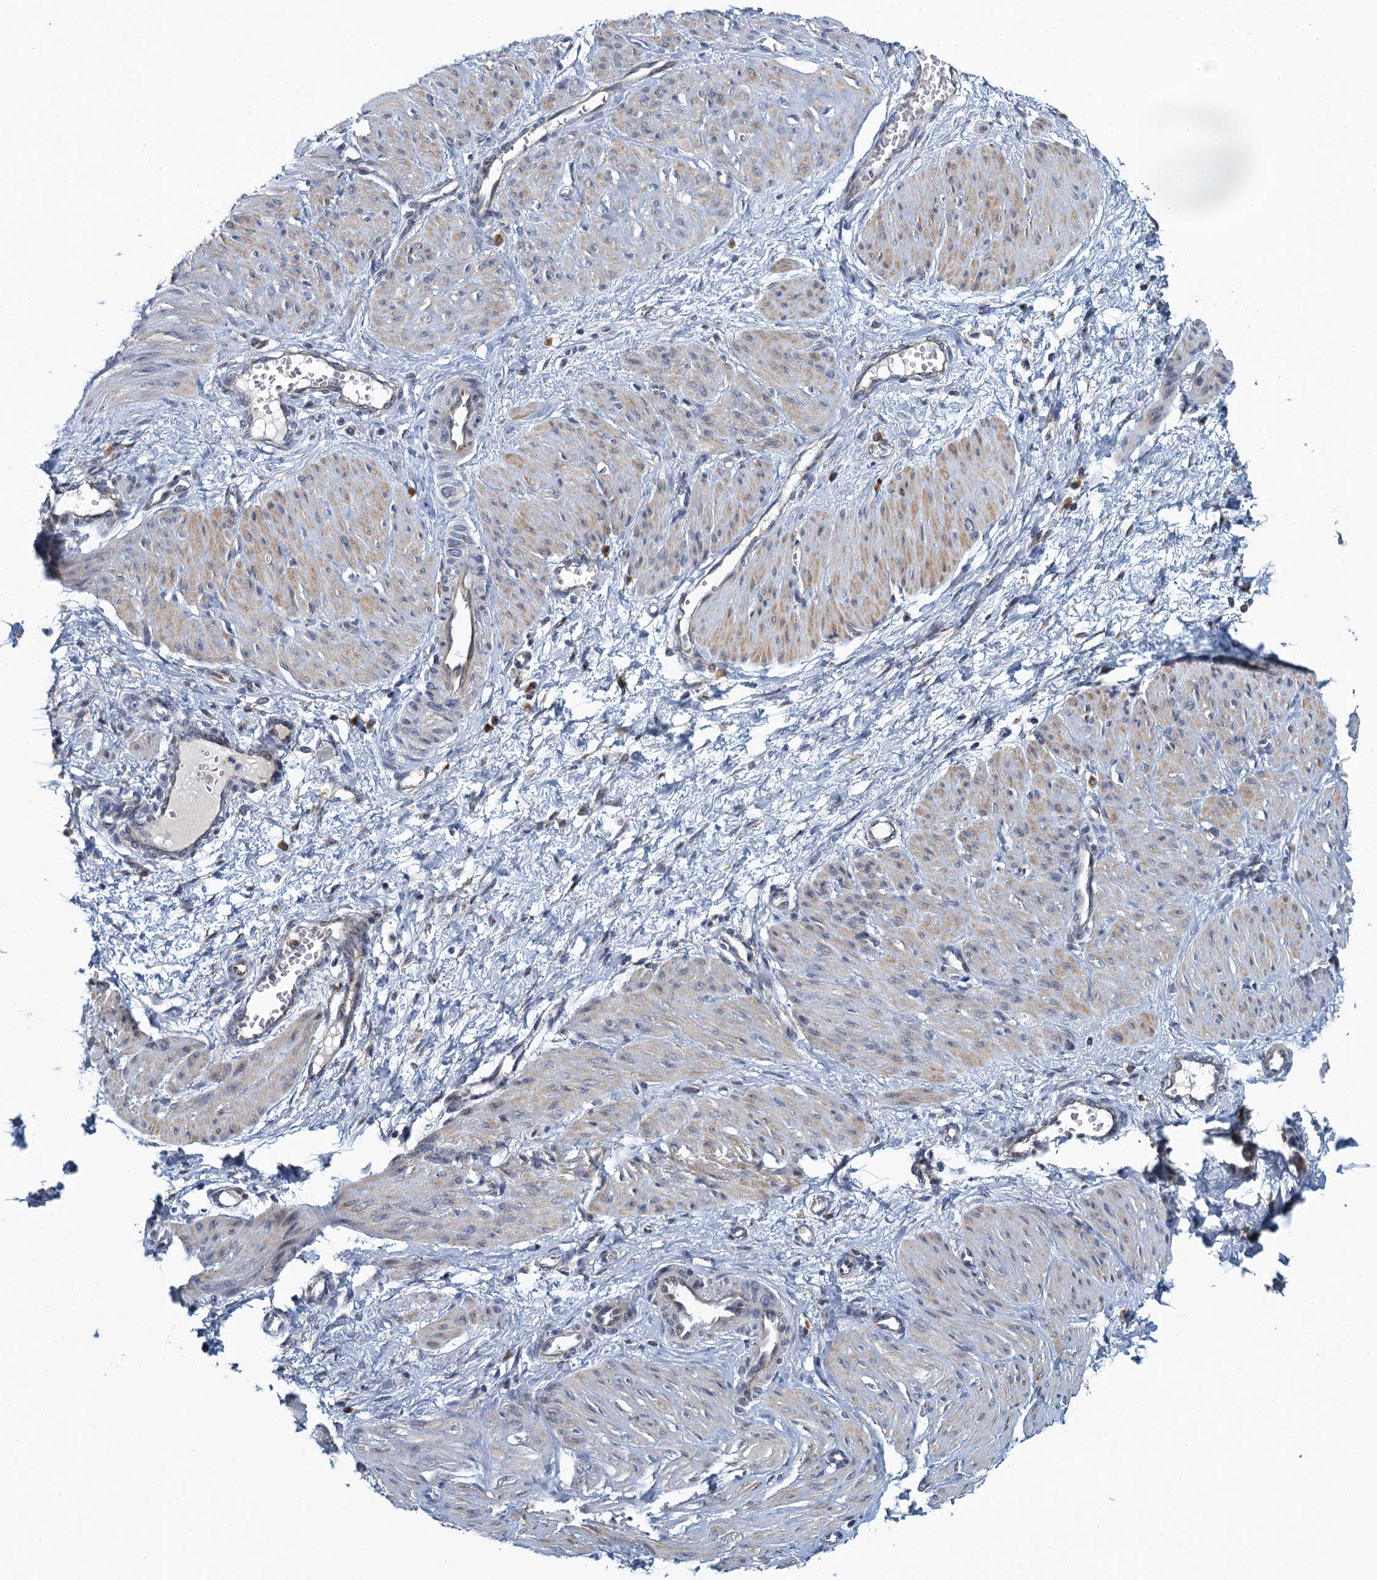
{"staining": {"intensity": "weak", "quantity": "25%-75%", "location": "cytoplasmic/membranous"}, "tissue": "smooth muscle", "cell_type": "Smooth muscle cells", "image_type": "normal", "snomed": [{"axis": "morphology", "description": "Normal tissue, NOS"}, {"axis": "topography", "description": "Endometrium"}], "caption": "About 25%-75% of smooth muscle cells in benign human smooth muscle demonstrate weak cytoplasmic/membranous protein positivity as visualized by brown immunohistochemical staining.", "gene": "ALG2", "patient": {"sex": "female", "age": 33}}